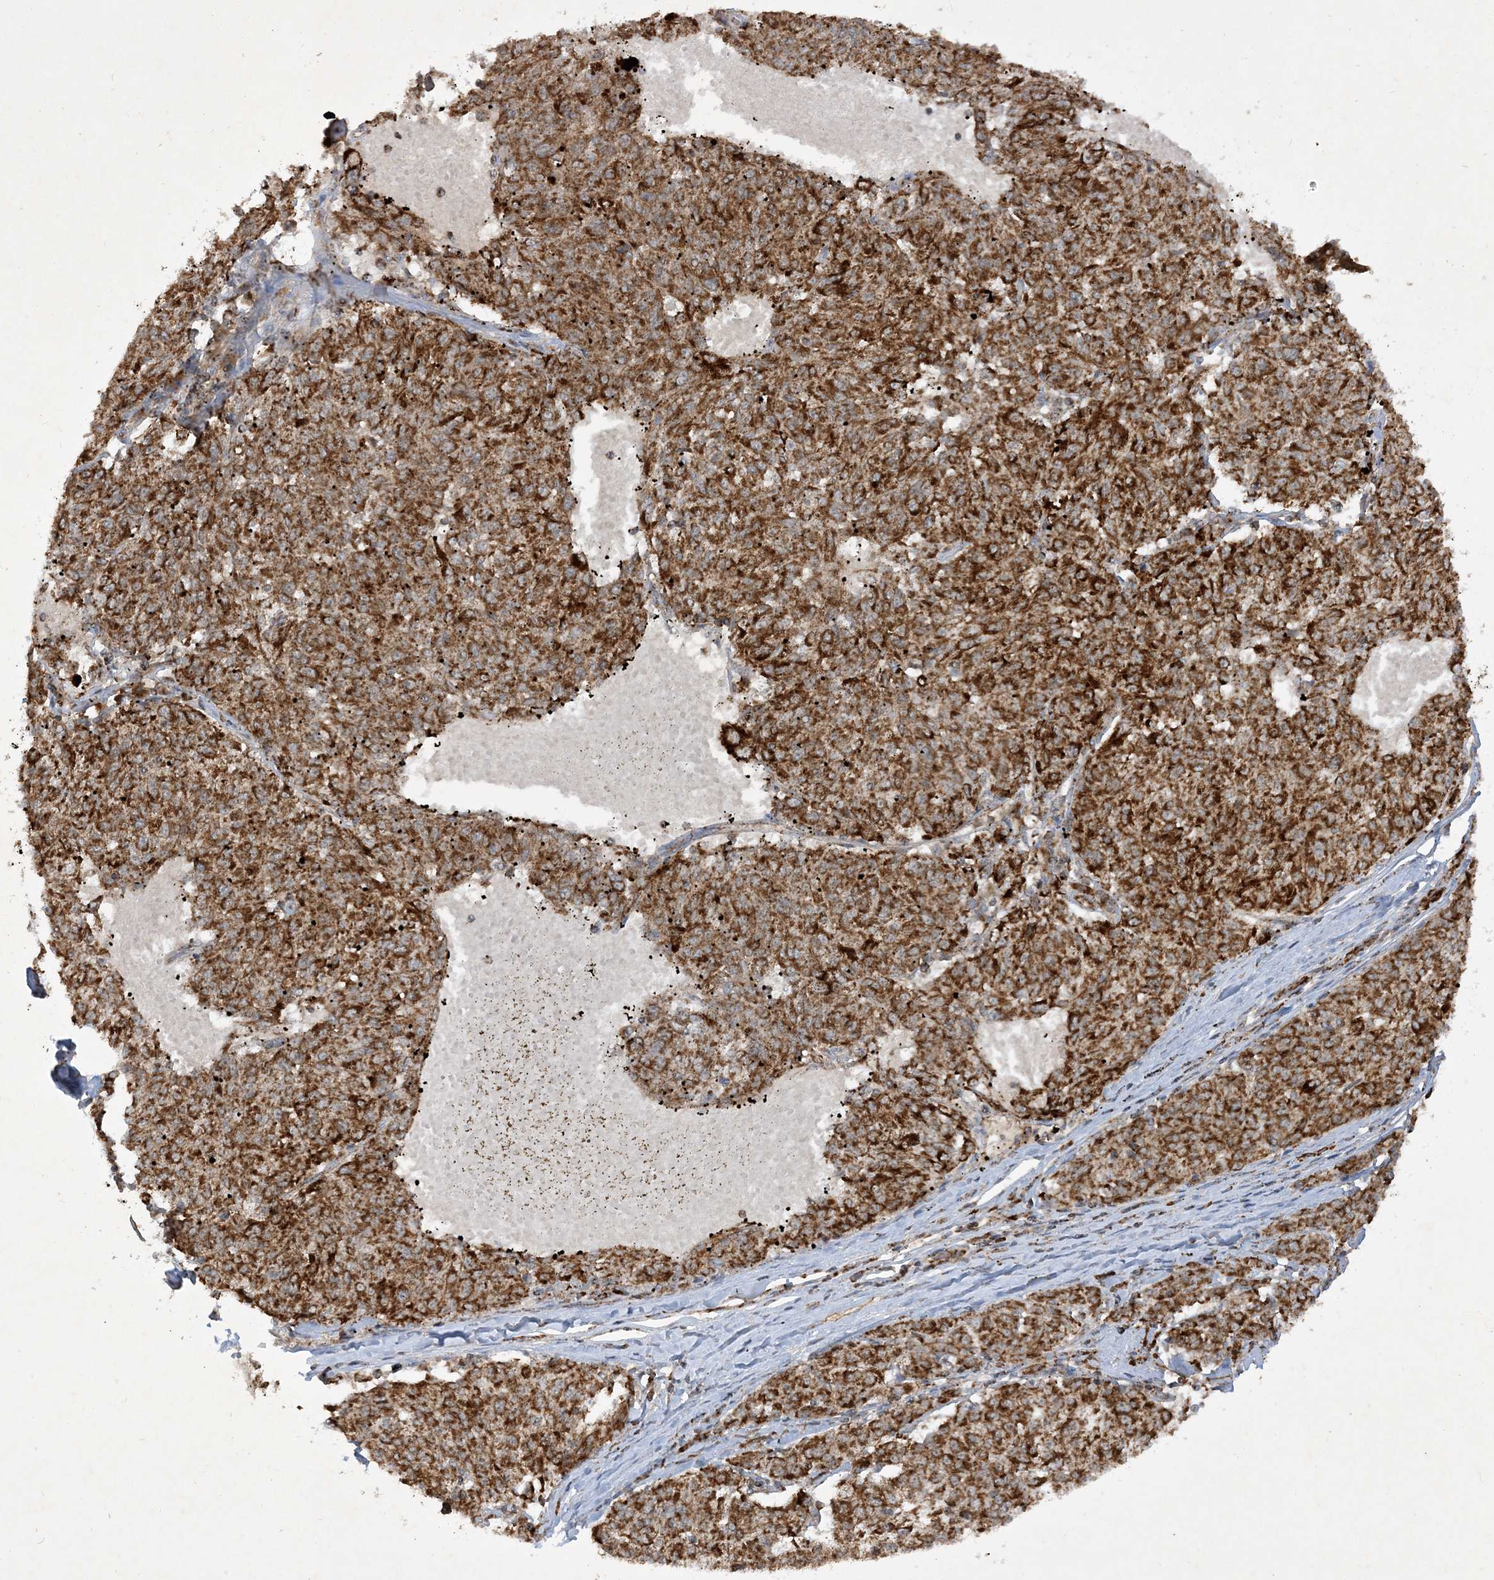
{"staining": {"intensity": "strong", "quantity": ">75%", "location": "cytoplasmic/membranous"}, "tissue": "melanoma", "cell_type": "Tumor cells", "image_type": "cancer", "snomed": [{"axis": "morphology", "description": "Malignant melanoma, NOS"}, {"axis": "topography", "description": "Skin"}], "caption": "Melanoma stained for a protein (brown) demonstrates strong cytoplasmic/membranous positive staining in about >75% of tumor cells.", "gene": "NDUFAF3", "patient": {"sex": "female", "age": 72}}